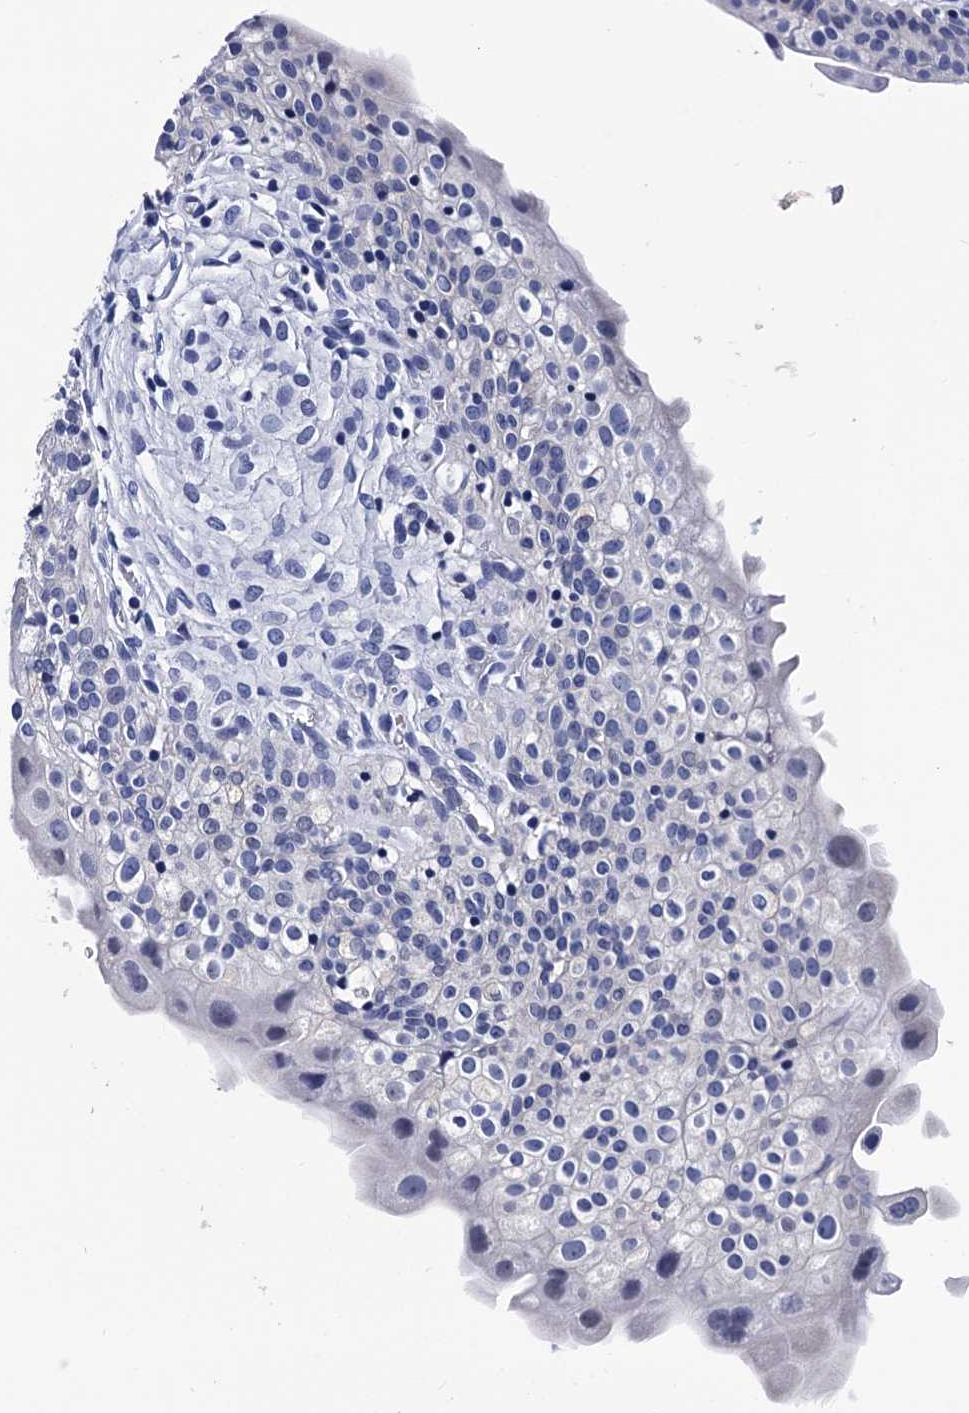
{"staining": {"intensity": "negative", "quantity": "none", "location": "none"}, "tissue": "urinary bladder", "cell_type": "Urothelial cells", "image_type": "normal", "snomed": [{"axis": "morphology", "description": "Normal tissue, NOS"}, {"axis": "topography", "description": "Urinary bladder"}], "caption": "An immunohistochemistry micrograph of unremarkable urinary bladder is shown. There is no staining in urothelial cells of urinary bladder.", "gene": "LRRC30", "patient": {"sex": "male", "age": 55}}